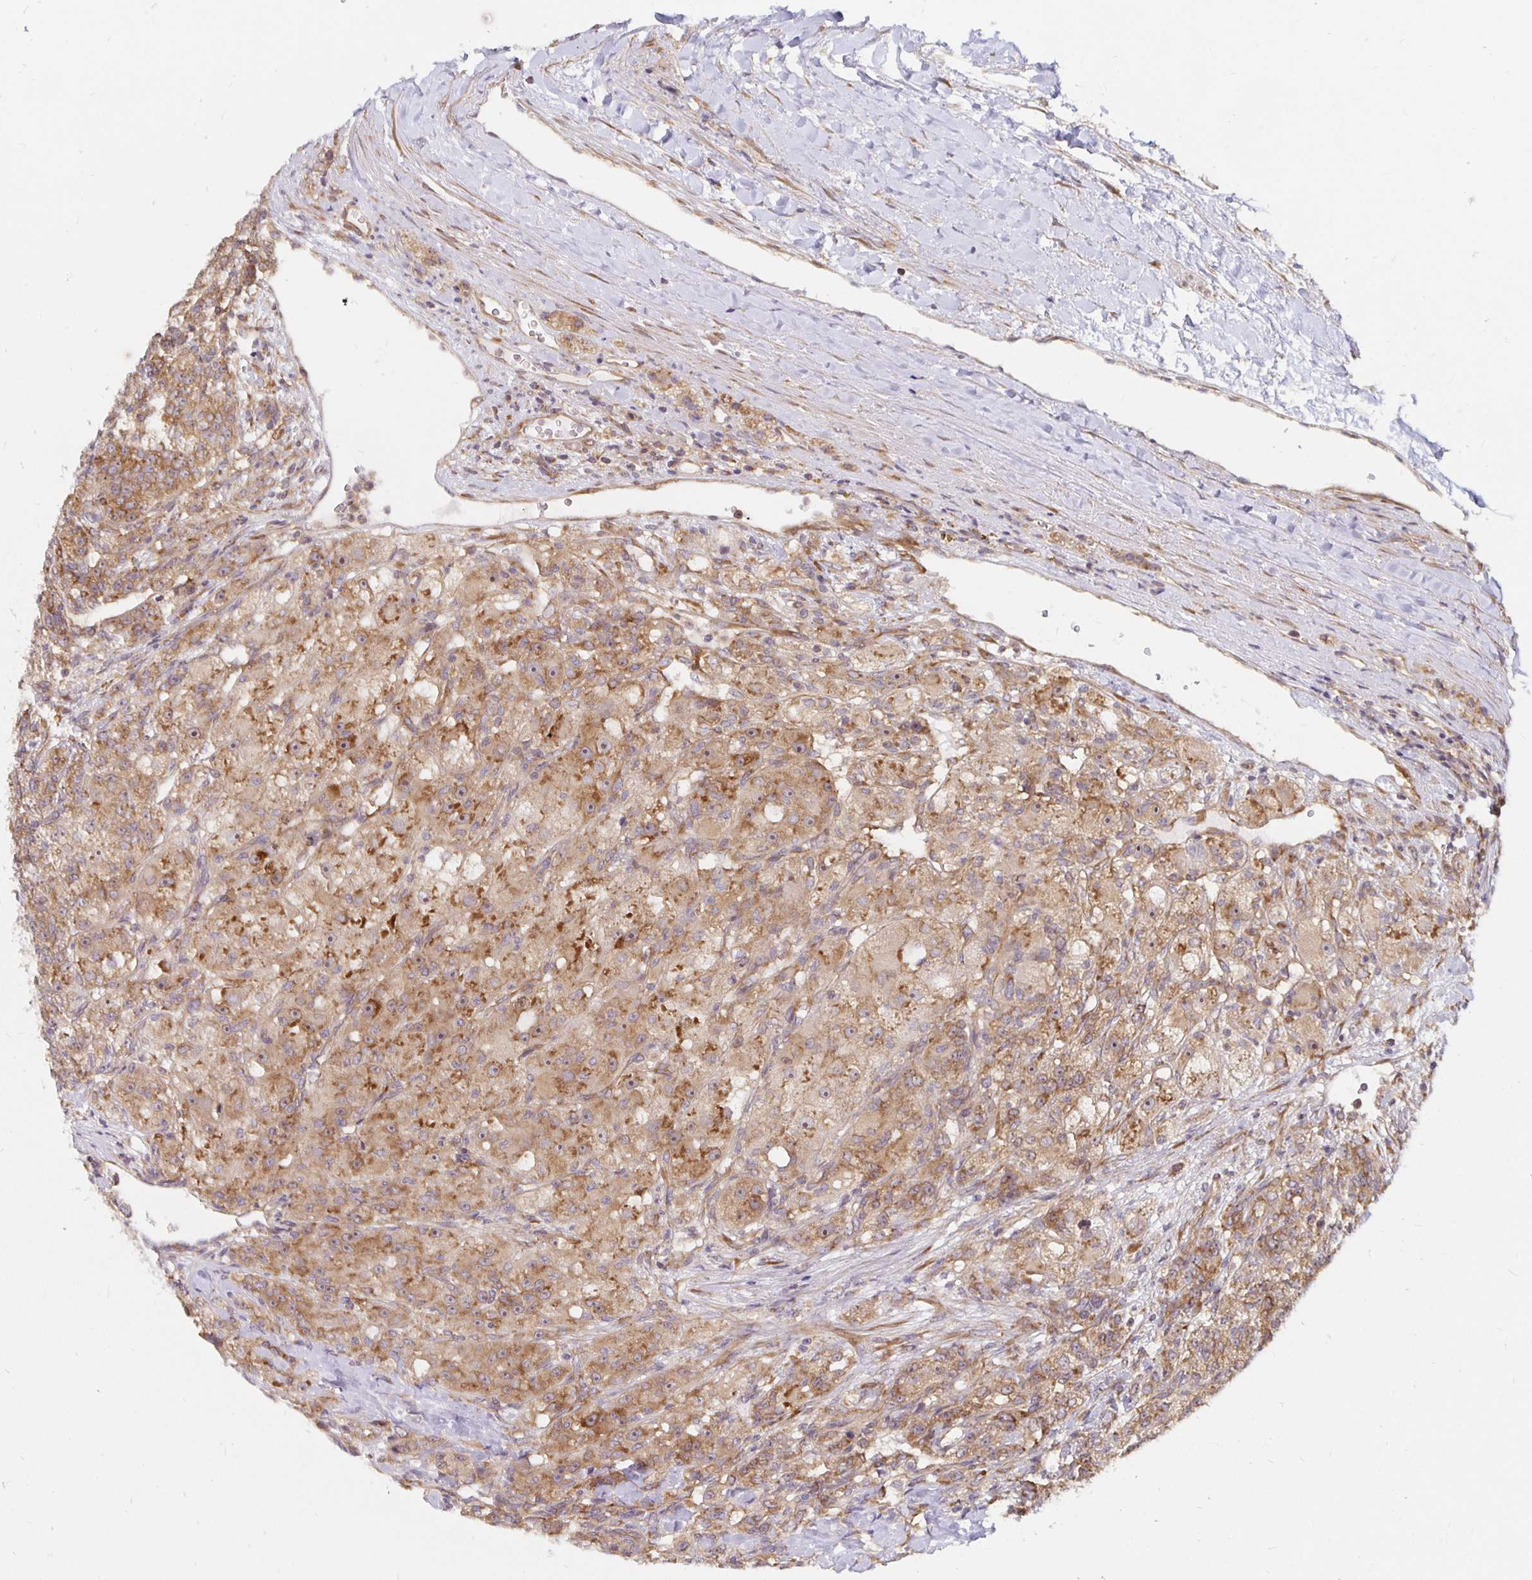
{"staining": {"intensity": "moderate", "quantity": ">75%", "location": "cytoplasmic/membranous"}, "tissue": "renal cancer", "cell_type": "Tumor cells", "image_type": "cancer", "snomed": [{"axis": "morphology", "description": "Adenocarcinoma, NOS"}, {"axis": "topography", "description": "Kidney"}], "caption": "Immunohistochemistry micrograph of adenocarcinoma (renal) stained for a protein (brown), which exhibits medium levels of moderate cytoplasmic/membranous positivity in about >75% of tumor cells.", "gene": "PDAP1", "patient": {"sex": "female", "age": 63}}